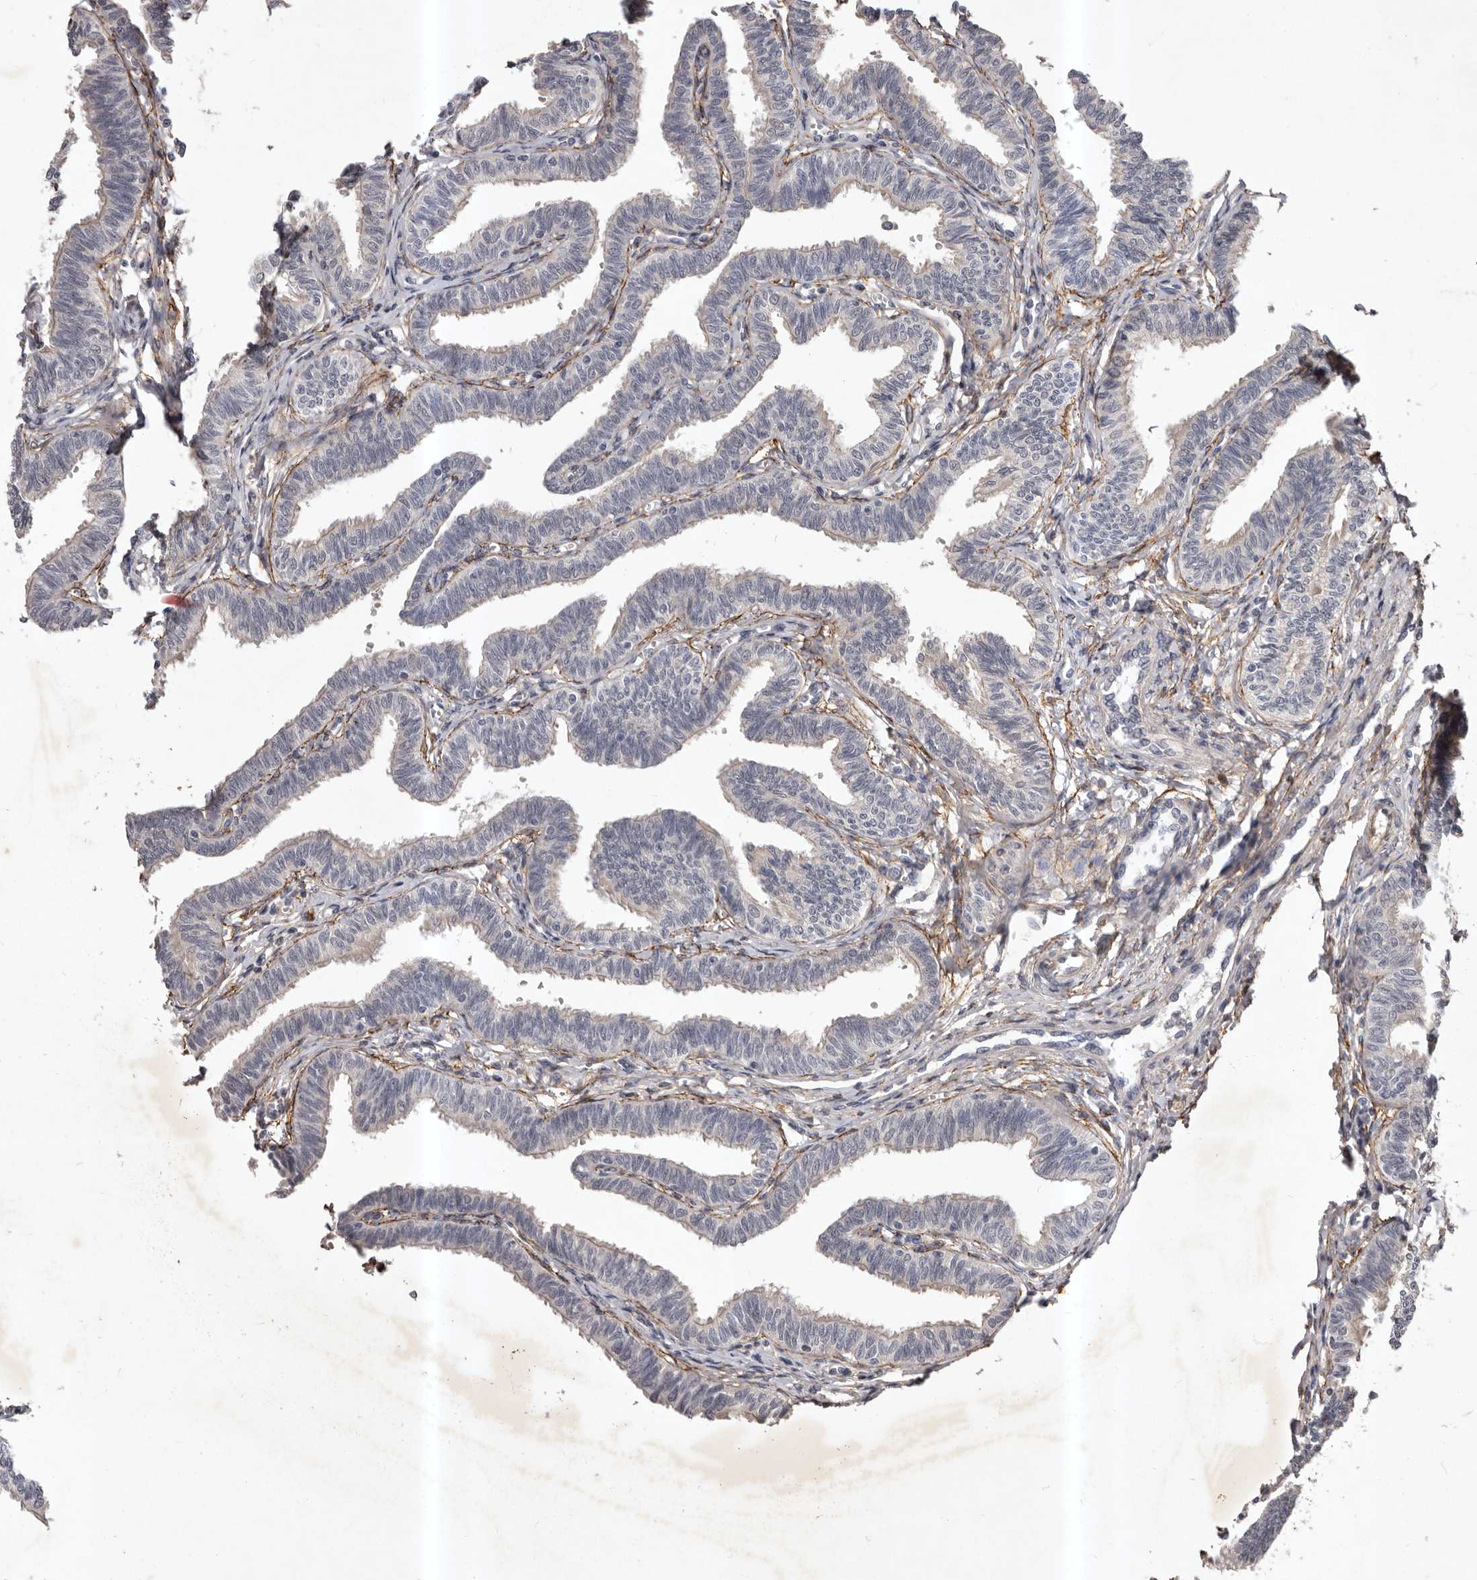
{"staining": {"intensity": "weak", "quantity": "<25%", "location": "cytoplasmic/membranous"}, "tissue": "fallopian tube", "cell_type": "Glandular cells", "image_type": "normal", "snomed": [{"axis": "morphology", "description": "Normal tissue, NOS"}, {"axis": "topography", "description": "Fallopian tube"}, {"axis": "topography", "description": "Ovary"}], "caption": "Immunohistochemical staining of normal fallopian tube reveals no significant expression in glandular cells. (Stains: DAB immunohistochemistry (IHC) with hematoxylin counter stain, Microscopy: brightfield microscopy at high magnification).", "gene": "HBS1L", "patient": {"sex": "female", "age": 23}}